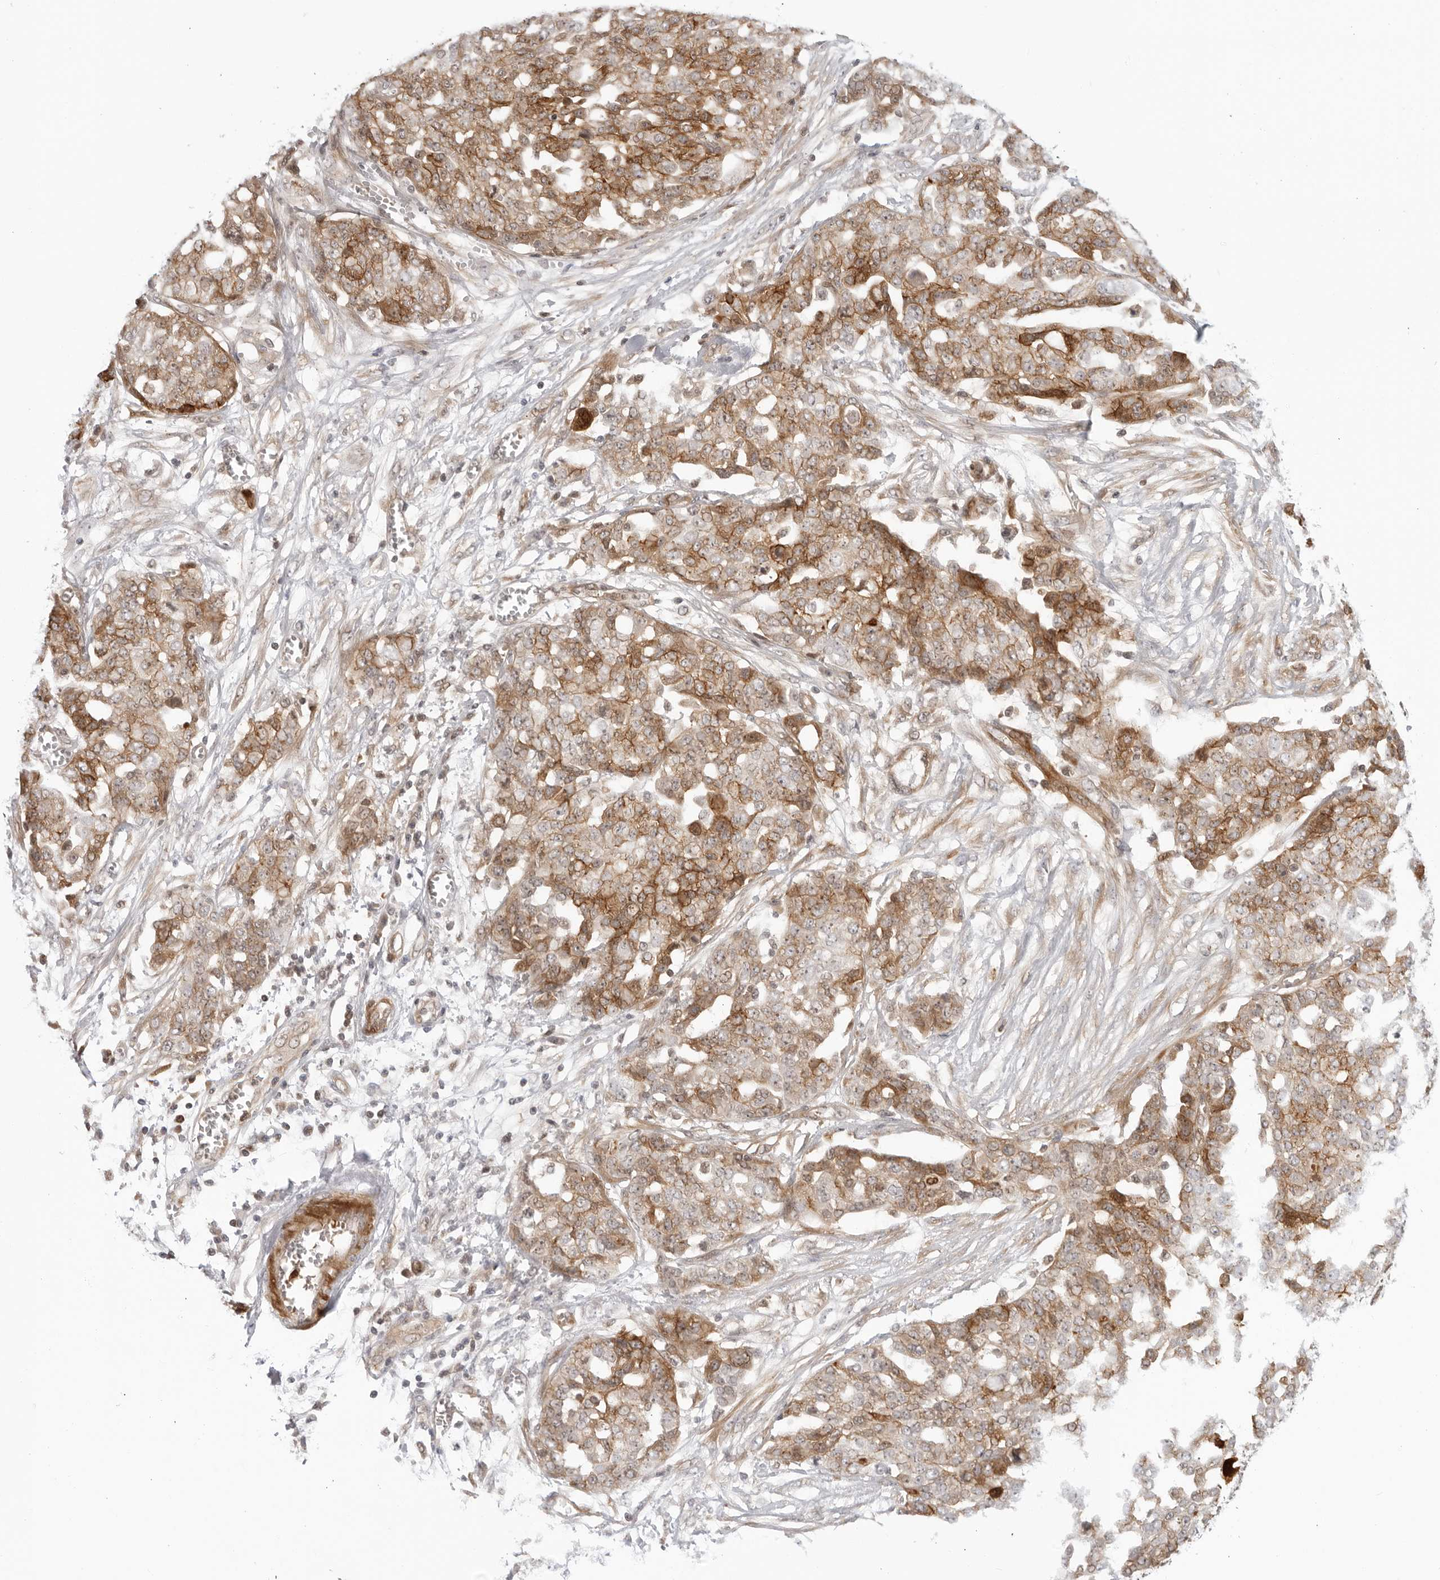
{"staining": {"intensity": "moderate", "quantity": ">75%", "location": "cytoplasmic/membranous"}, "tissue": "ovarian cancer", "cell_type": "Tumor cells", "image_type": "cancer", "snomed": [{"axis": "morphology", "description": "Cystadenocarcinoma, serous, NOS"}, {"axis": "topography", "description": "Soft tissue"}, {"axis": "topography", "description": "Ovary"}], "caption": "The histopathology image demonstrates a brown stain indicating the presence of a protein in the cytoplasmic/membranous of tumor cells in ovarian serous cystadenocarcinoma. (Stains: DAB in brown, nuclei in blue, Microscopy: brightfield microscopy at high magnification).", "gene": "SUGCT", "patient": {"sex": "female", "age": 57}}